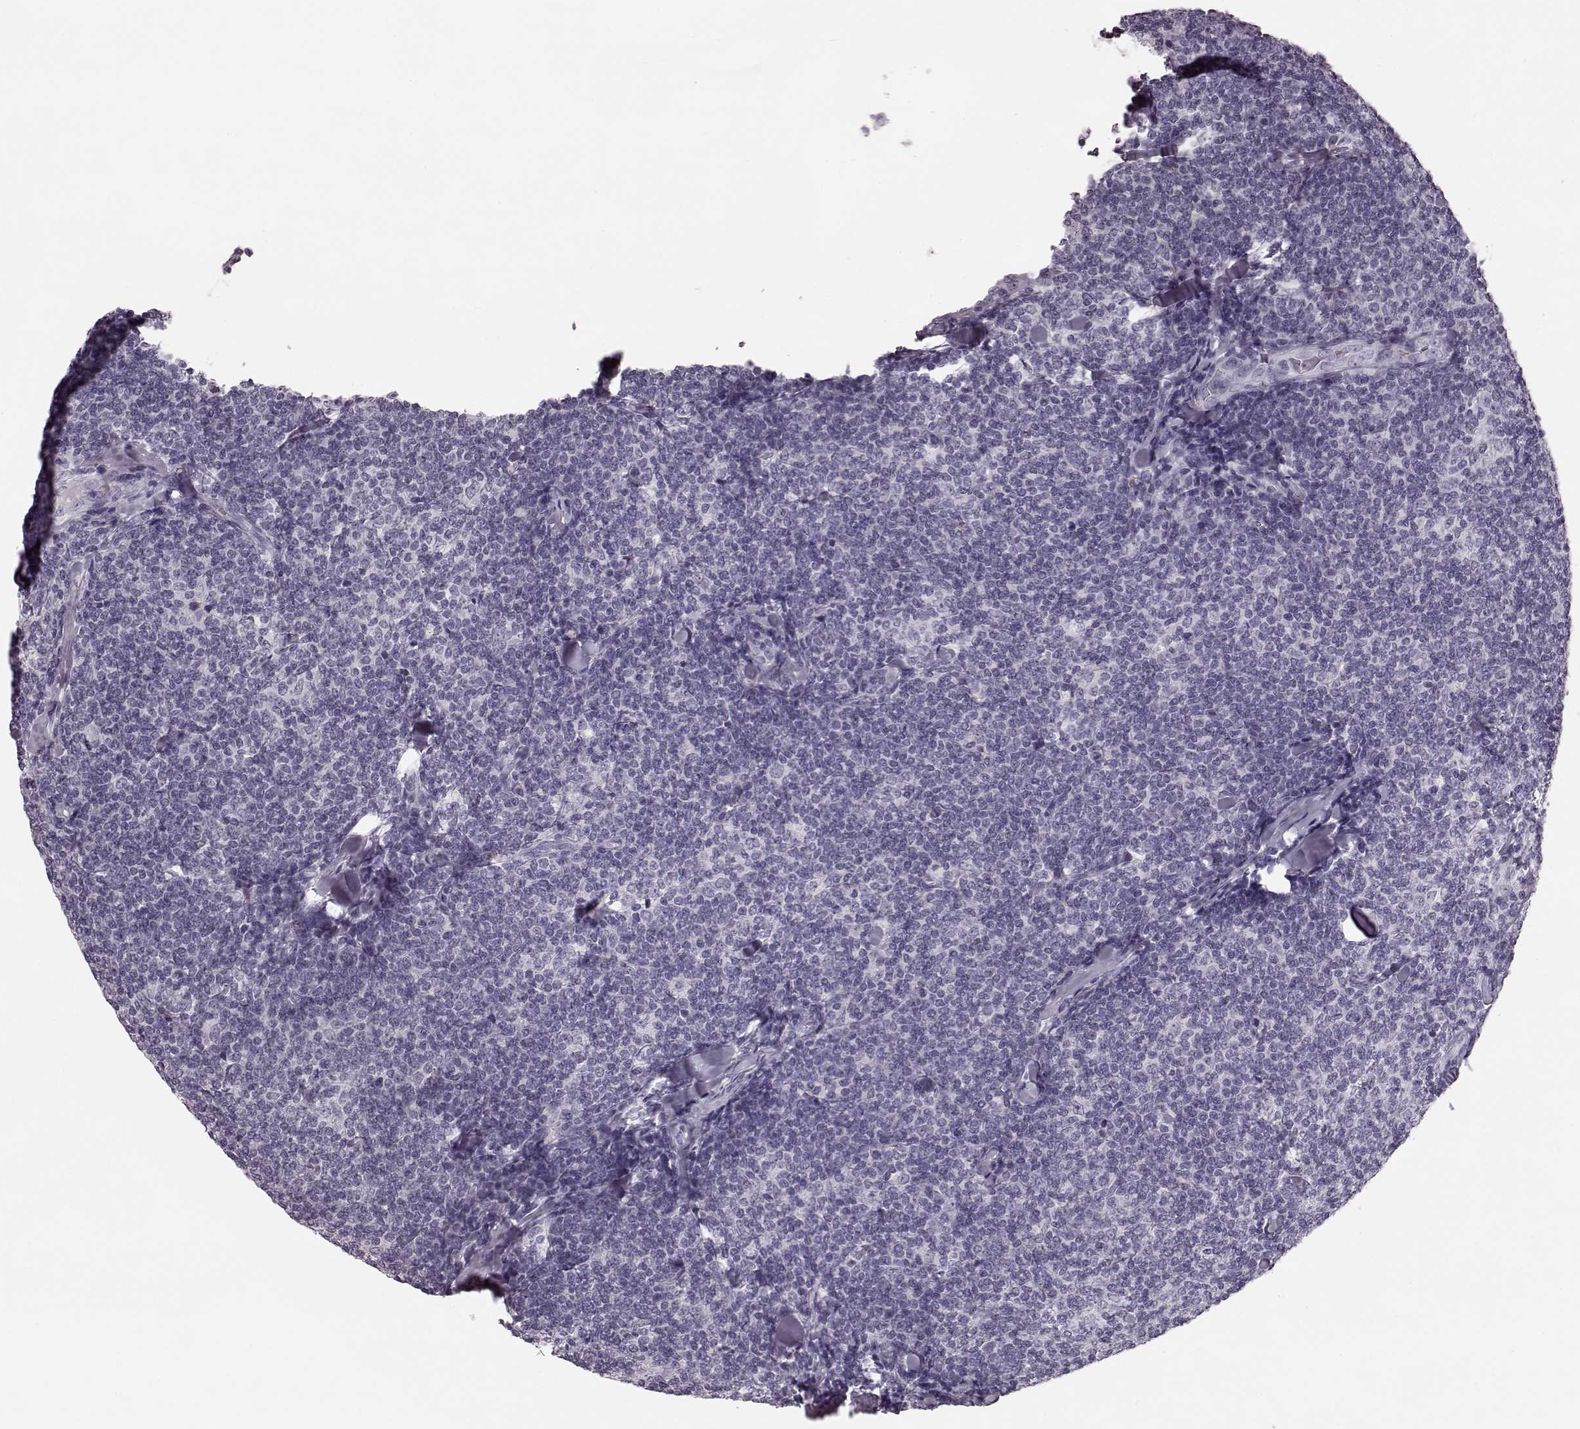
{"staining": {"intensity": "negative", "quantity": "none", "location": "none"}, "tissue": "lymphoma", "cell_type": "Tumor cells", "image_type": "cancer", "snomed": [{"axis": "morphology", "description": "Malignant lymphoma, non-Hodgkin's type, Low grade"}, {"axis": "topography", "description": "Lymph node"}], "caption": "High power microscopy histopathology image of an immunohistochemistry photomicrograph of lymphoma, revealing no significant expression in tumor cells. (Brightfield microscopy of DAB (3,3'-diaminobenzidine) immunohistochemistry at high magnification).", "gene": "TRPM1", "patient": {"sex": "female", "age": 56}}